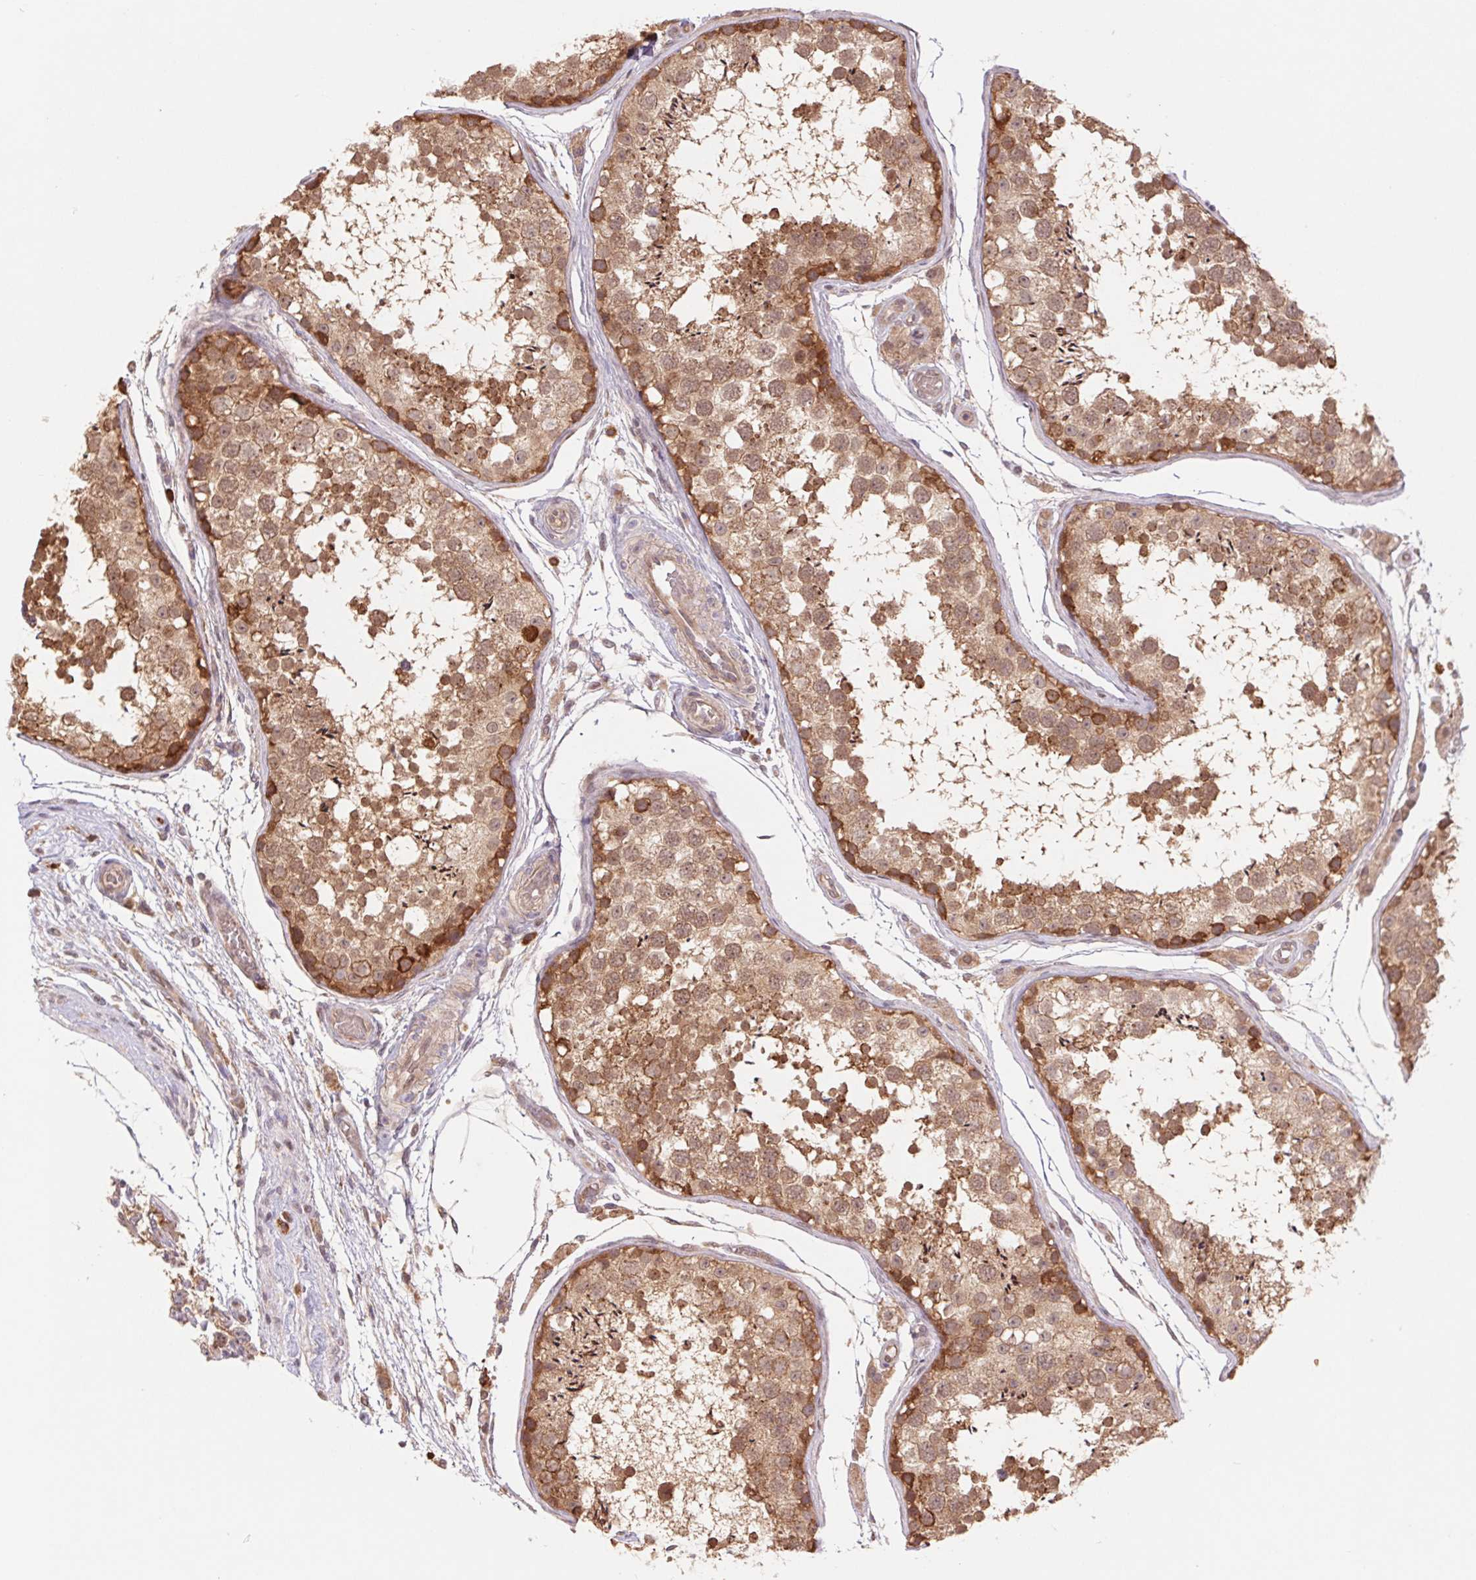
{"staining": {"intensity": "moderate", "quantity": ">75%", "location": "cytoplasmic/membranous,nuclear"}, "tissue": "testis", "cell_type": "Cells in seminiferous ducts", "image_type": "normal", "snomed": [{"axis": "morphology", "description": "Normal tissue, NOS"}, {"axis": "morphology", "description": "Seminoma, NOS"}, {"axis": "topography", "description": "Testis"}], "caption": "Immunohistochemistry (IHC) of unremarkable testis reveals medium levels of moderate cytoplasmic/membranous,nuclear expression in about >75% of cells in seminiferous ducts.", "gene": "RRM1", "patient": {"sex": "male", "age": 29}}